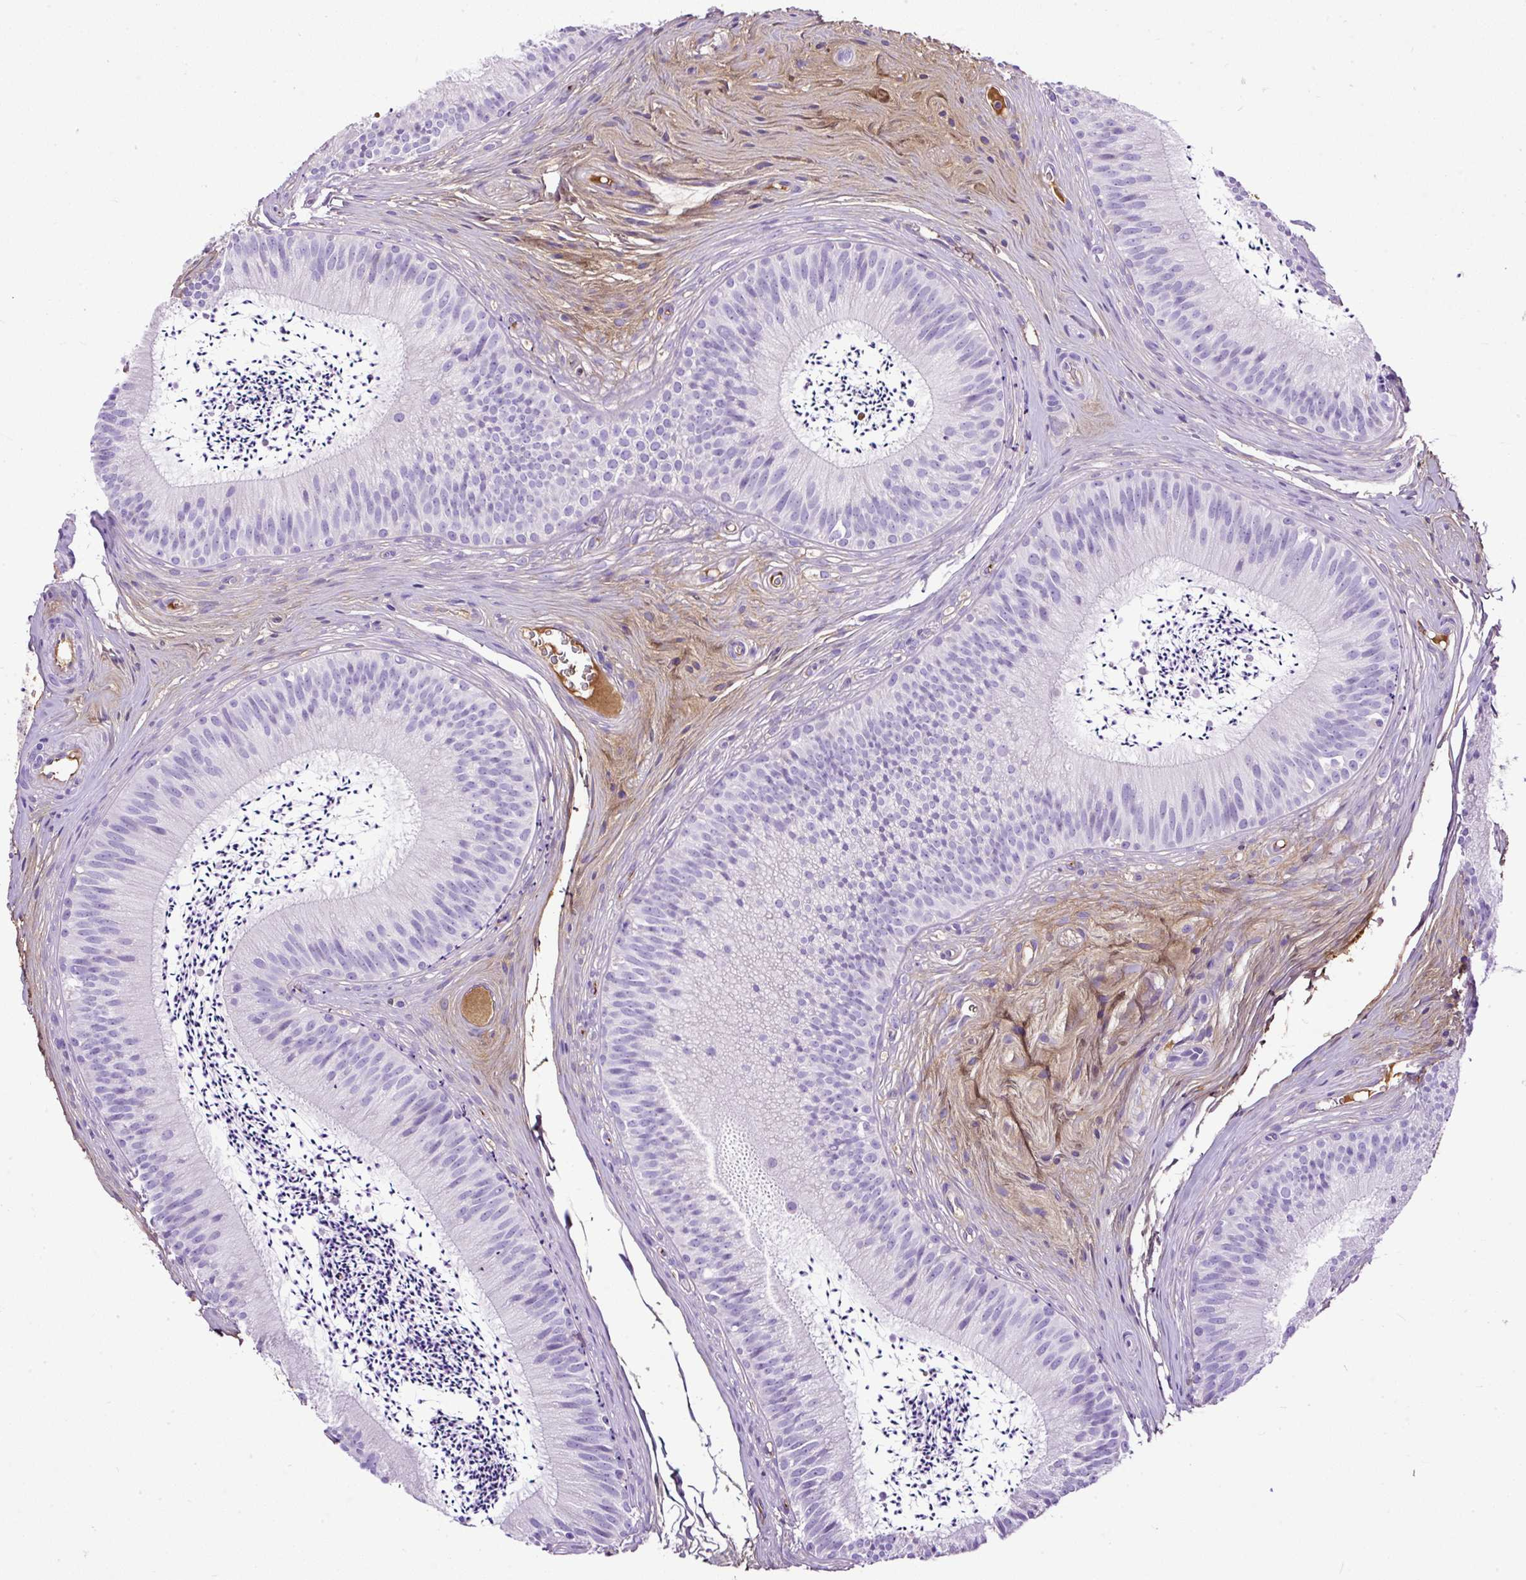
{"staining": {"intensity": "negative", "quantity": "none", "location": "none"}, "tissue": "epididymis", "cell_type": "Glandular cells", "image_type": "normal", "snomed": [{"axis": "morphology", "description": "Normal tissue, NOS"}, {"axis": "topography", "description": "Epididymis"}], "caption": "Normal epididymis was stained to show a protein in brown. There is no significant expression in glandular cells. (Immunohistochemistry (ihc), brightfield microscopy, high magnification).", "gene": "CLEC3B", "patient": {"sex": "male", "age": 24}}